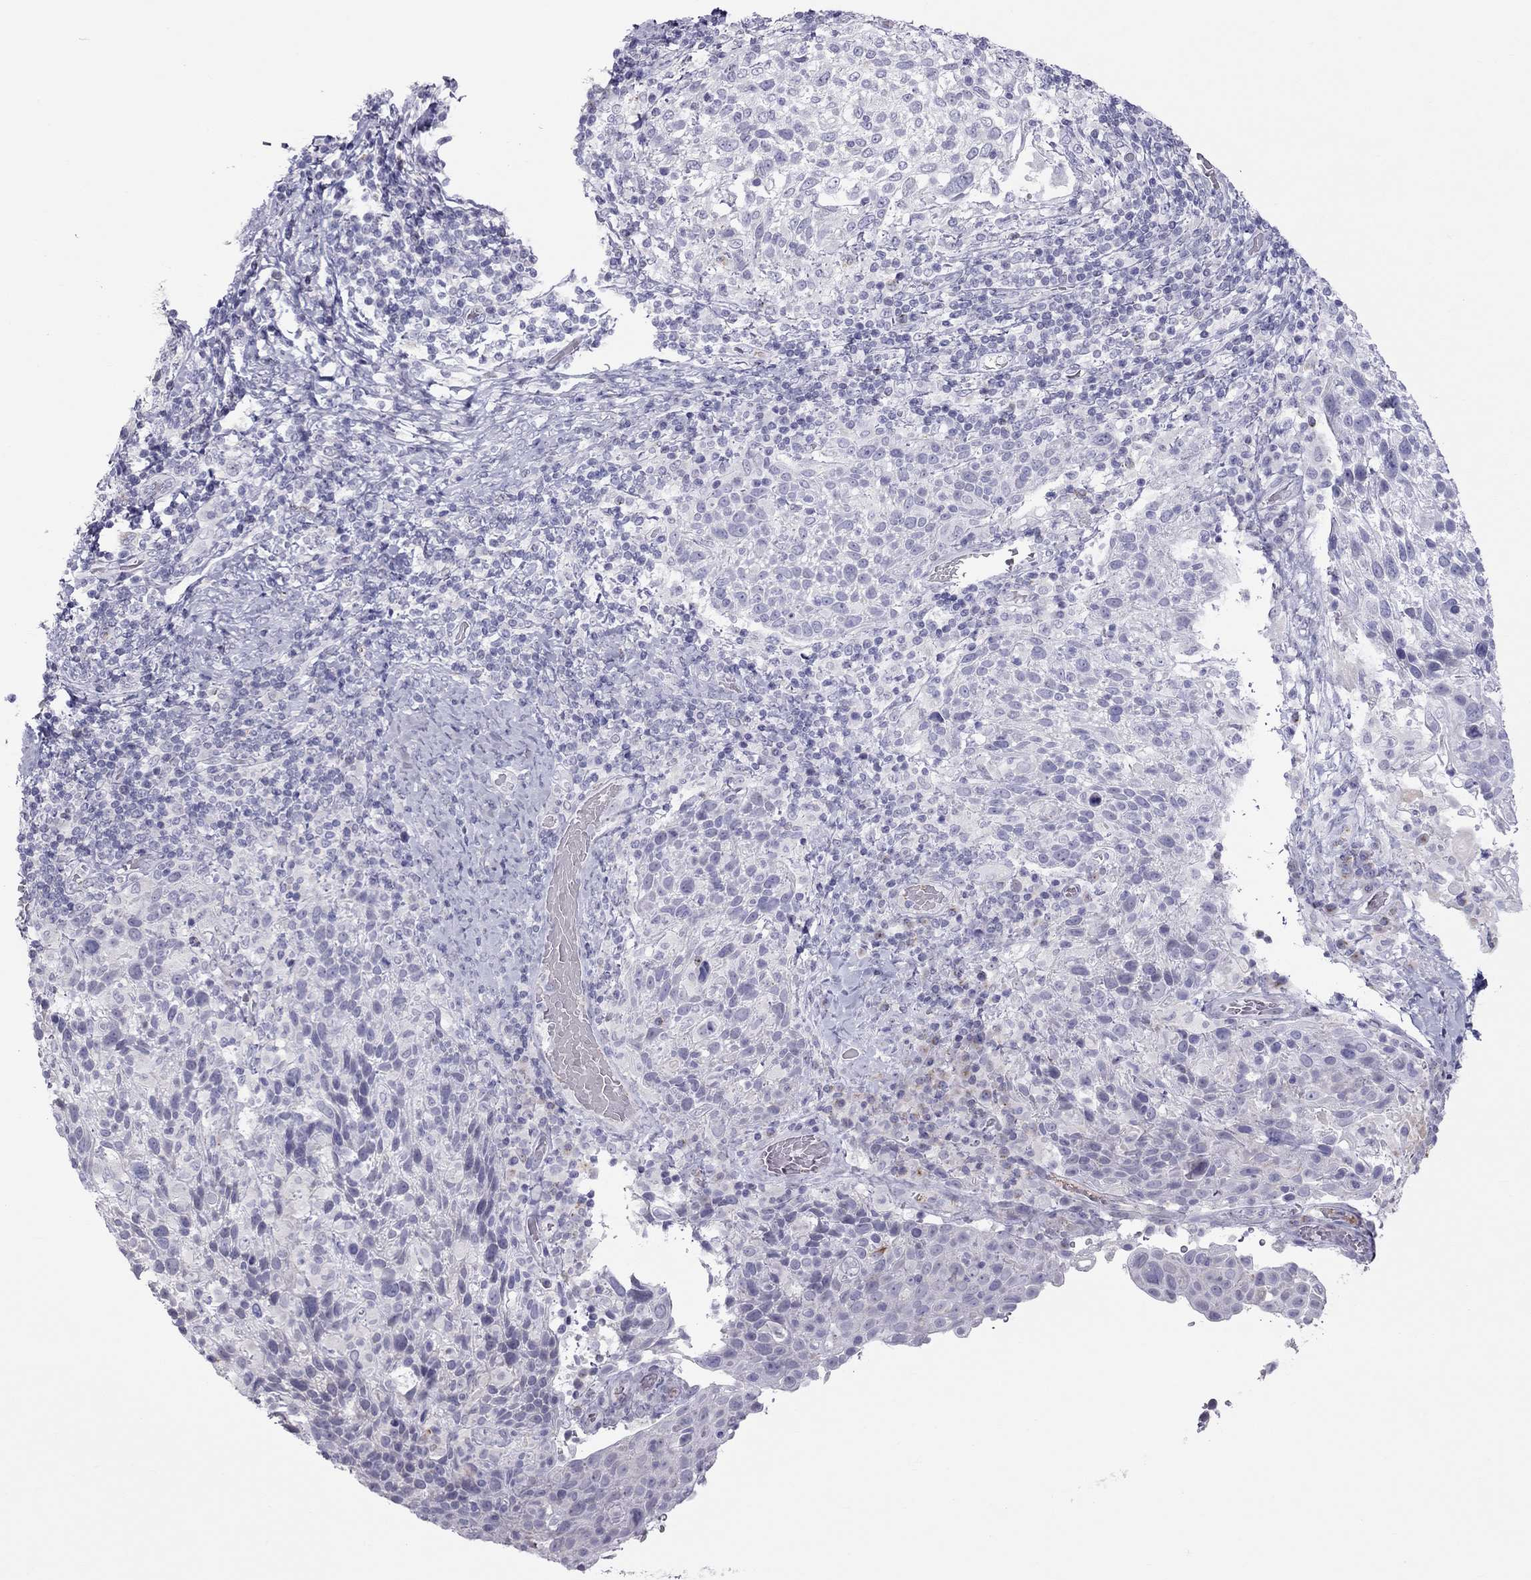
{"staining": {"intensity": "negative", "quantity": "none", "location": "none"}, "tissue": "cervical cancer", "cell_type": "Tumor cells", "image_type": "cancer", "snomed": [{"axis": "morphology", "description": "Squamous cell carcinoma, NOS"}, {"axis": "topography", "description": "Cervix"}], "caption": "IHC image of human cervical cancer (squamous cell carcinoma) stained for a protein (brown), which demonstrates no expression in tumor cells.", "gene": "TEX14", "patient": {"sex": "female", "age": 61}}